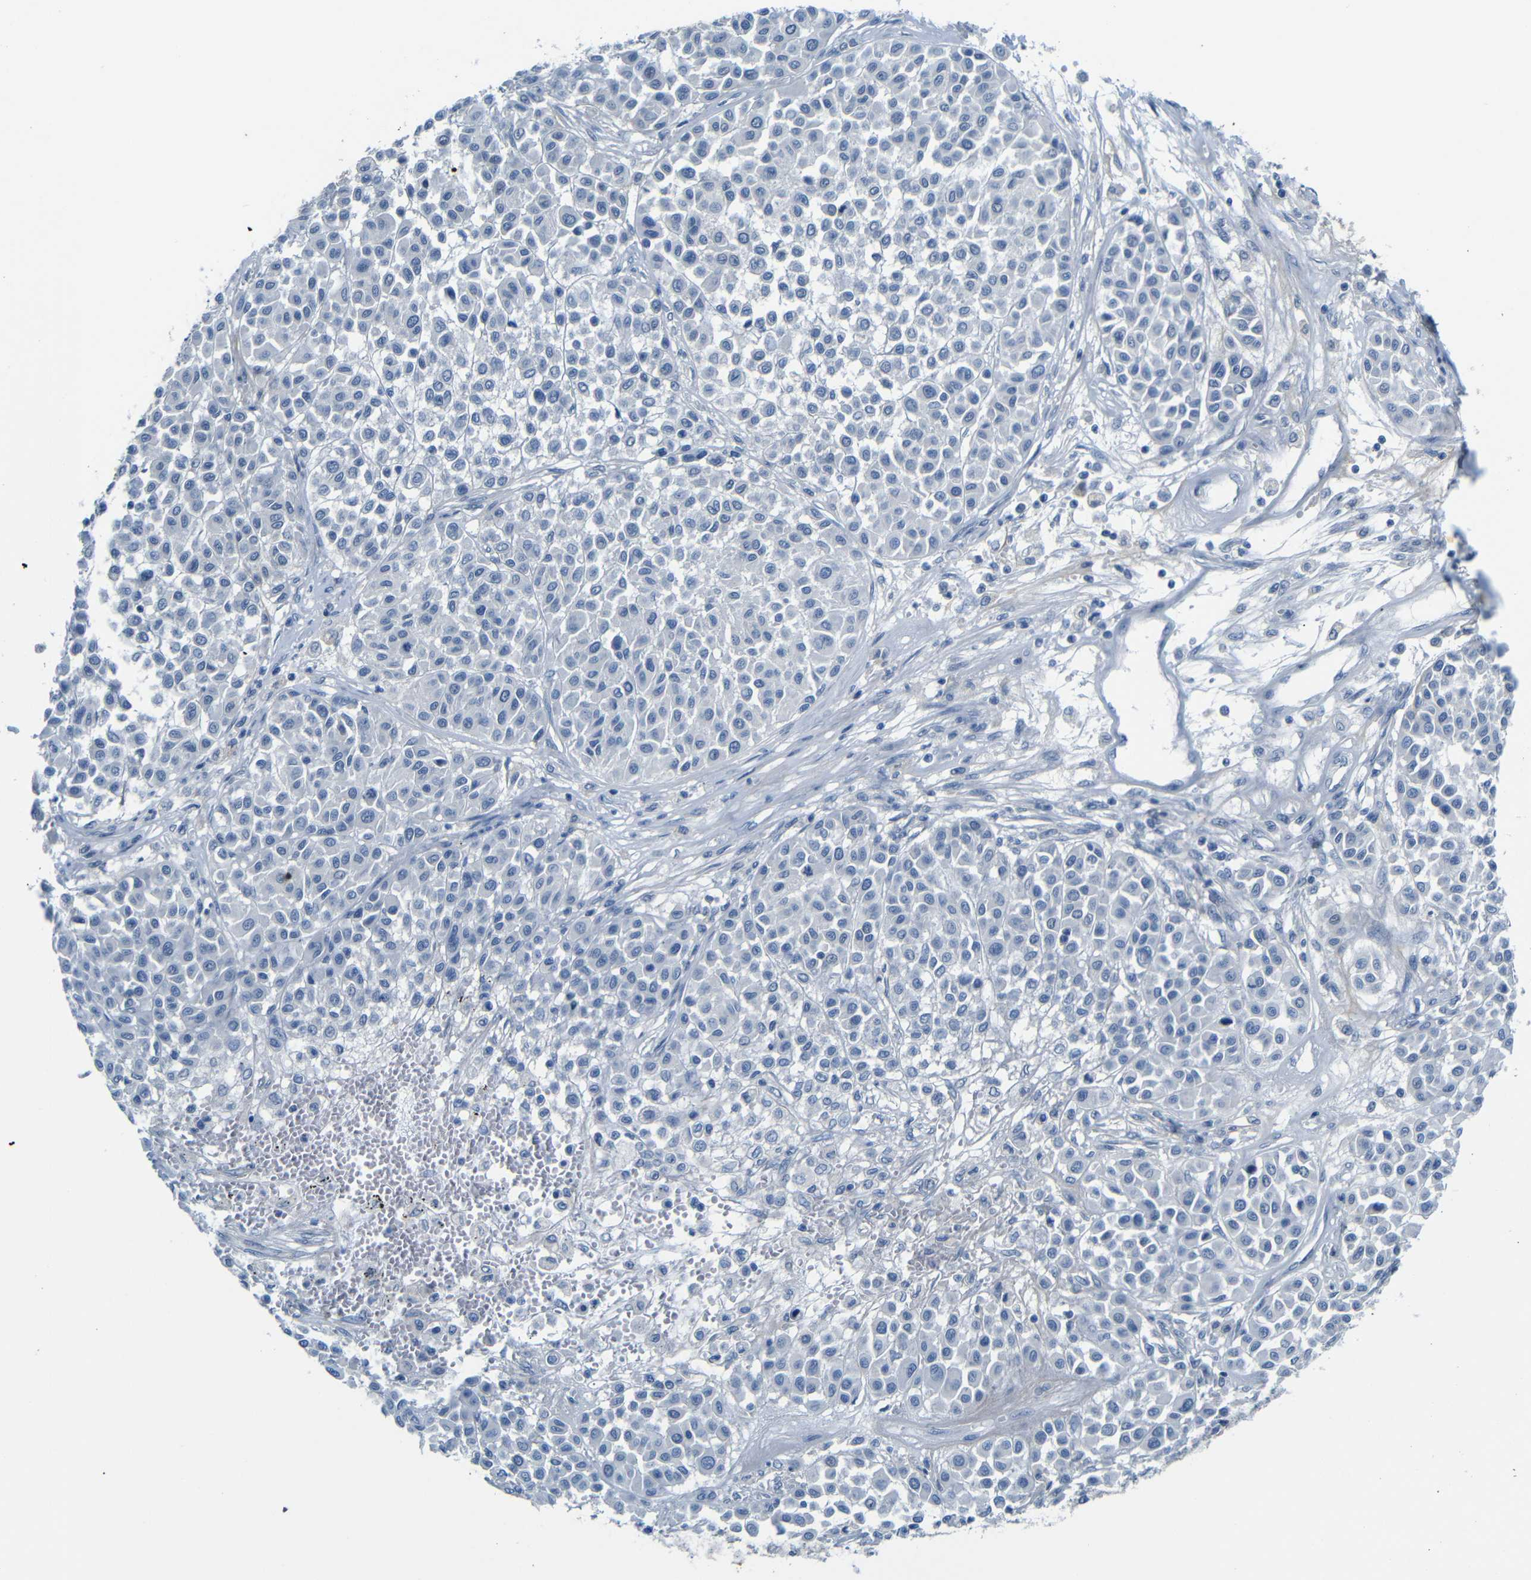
{"staining": {"intensity": "negative", "quantity": "none", "location": "none"}, "tissue": "melanoma", "cell_type": "Tumor cells", "image_type": "cancer", "snomed": [{"axis": "morphology", "description": "Malignant melanoma, Metastatic site"}, {"axis": "topography", "description": "Soft tissue"}], "caption": "High magnification brightfield microscopy of malignant melanoma (metastatic site) stained with DAB (brown) and counterstained with hematoxylin (blue): tumor cells show no significant expression.", "gene": "ANK3", "patient": {"sex": "male", "age": 41}}